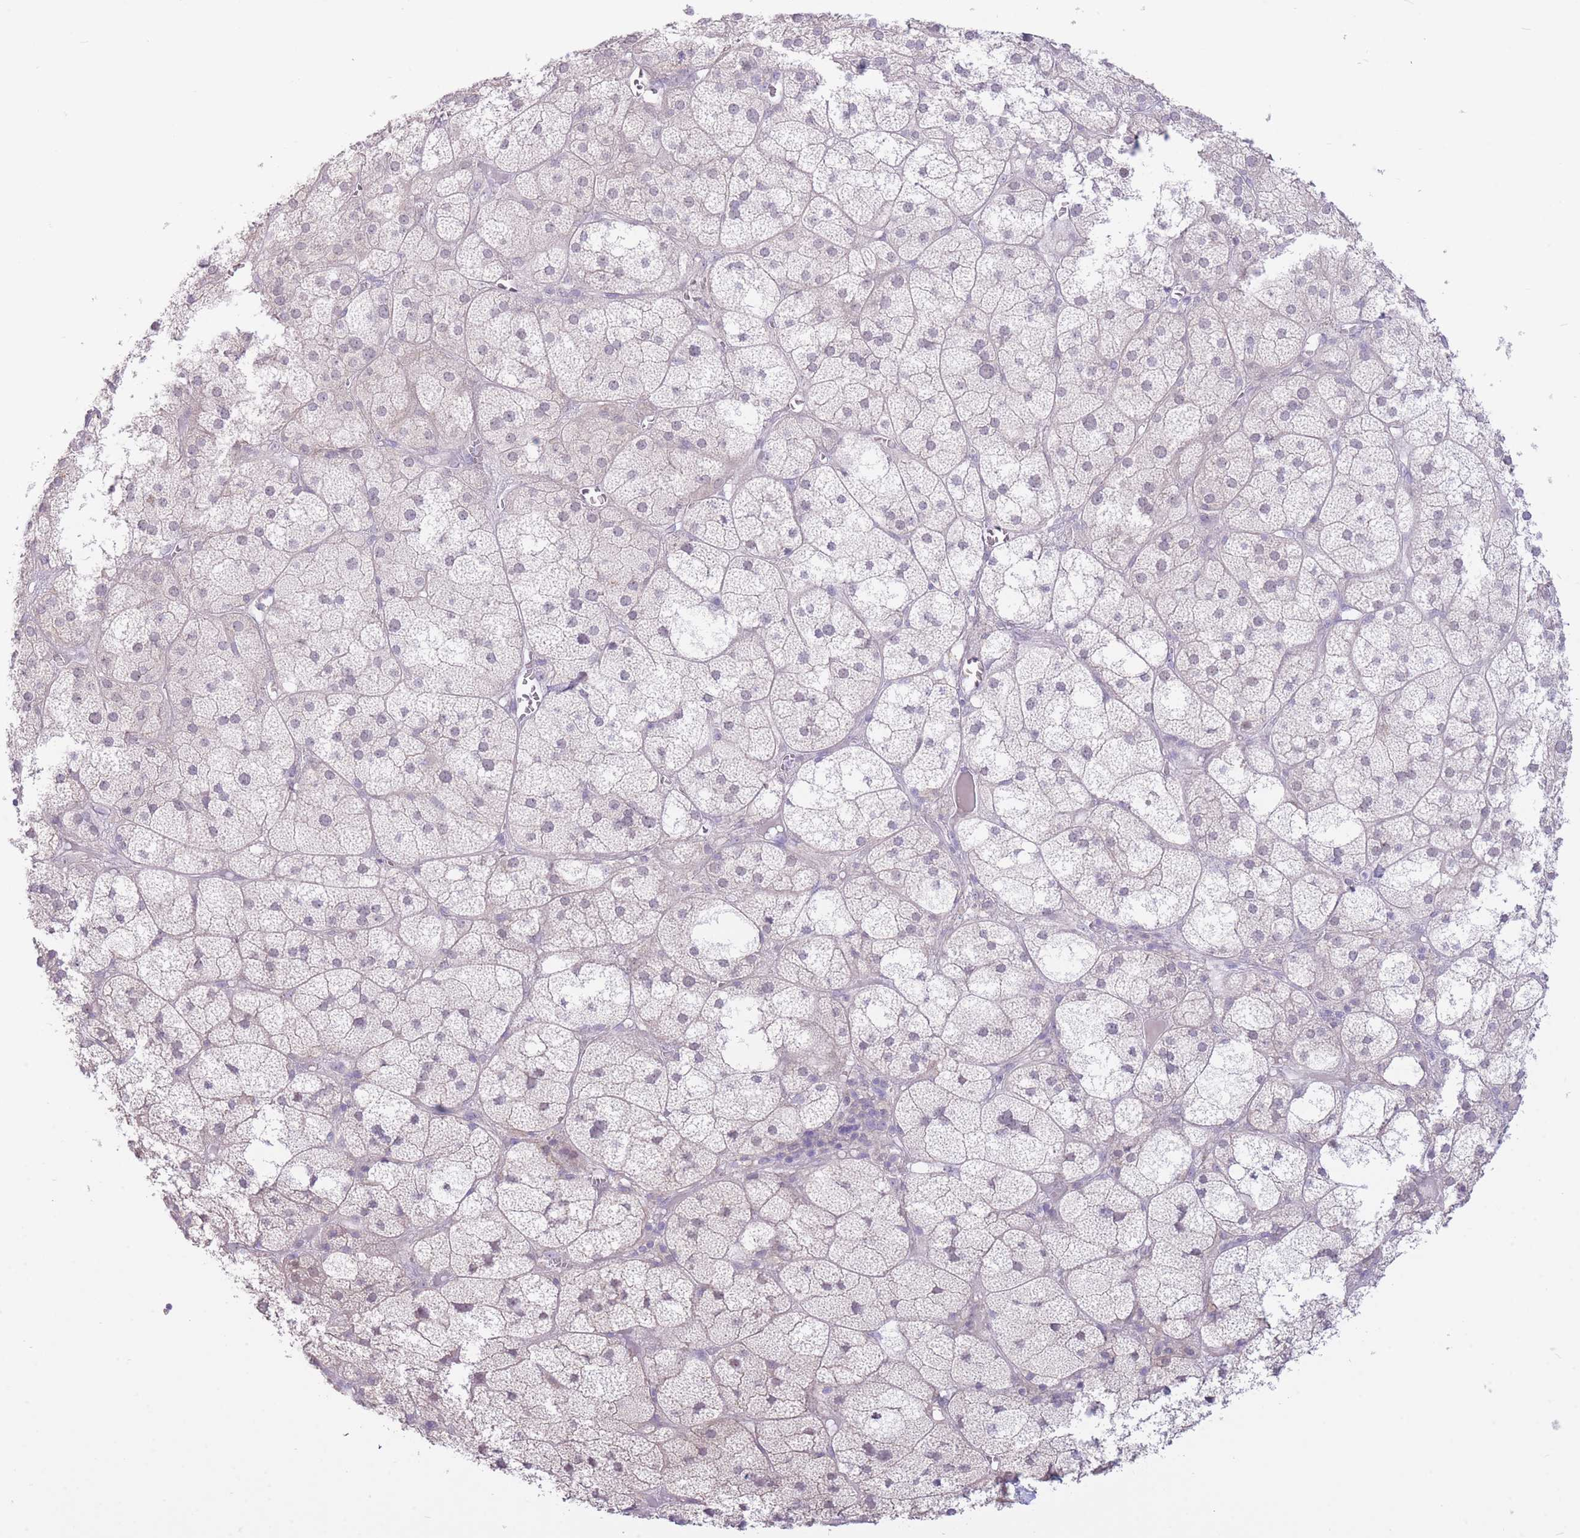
{"staining": {"intensity": "negative", "quantity": "none", "location": "none"}, "tissue": "adrenal gland", "cell_type": "Glandular cells", "image_type": "normal", "snomed": [{"axis": "morphology", "description": "Normal tissue, NOS"}, {"axis": "topography", "description": "Adrenal gland"}], "caption": "Immunohistochemistry of unremarkable adrenal gland reveals no staining in glandular cells.", "gene": "FBXO46", "patient": {"sex": "female", "age": 61}}